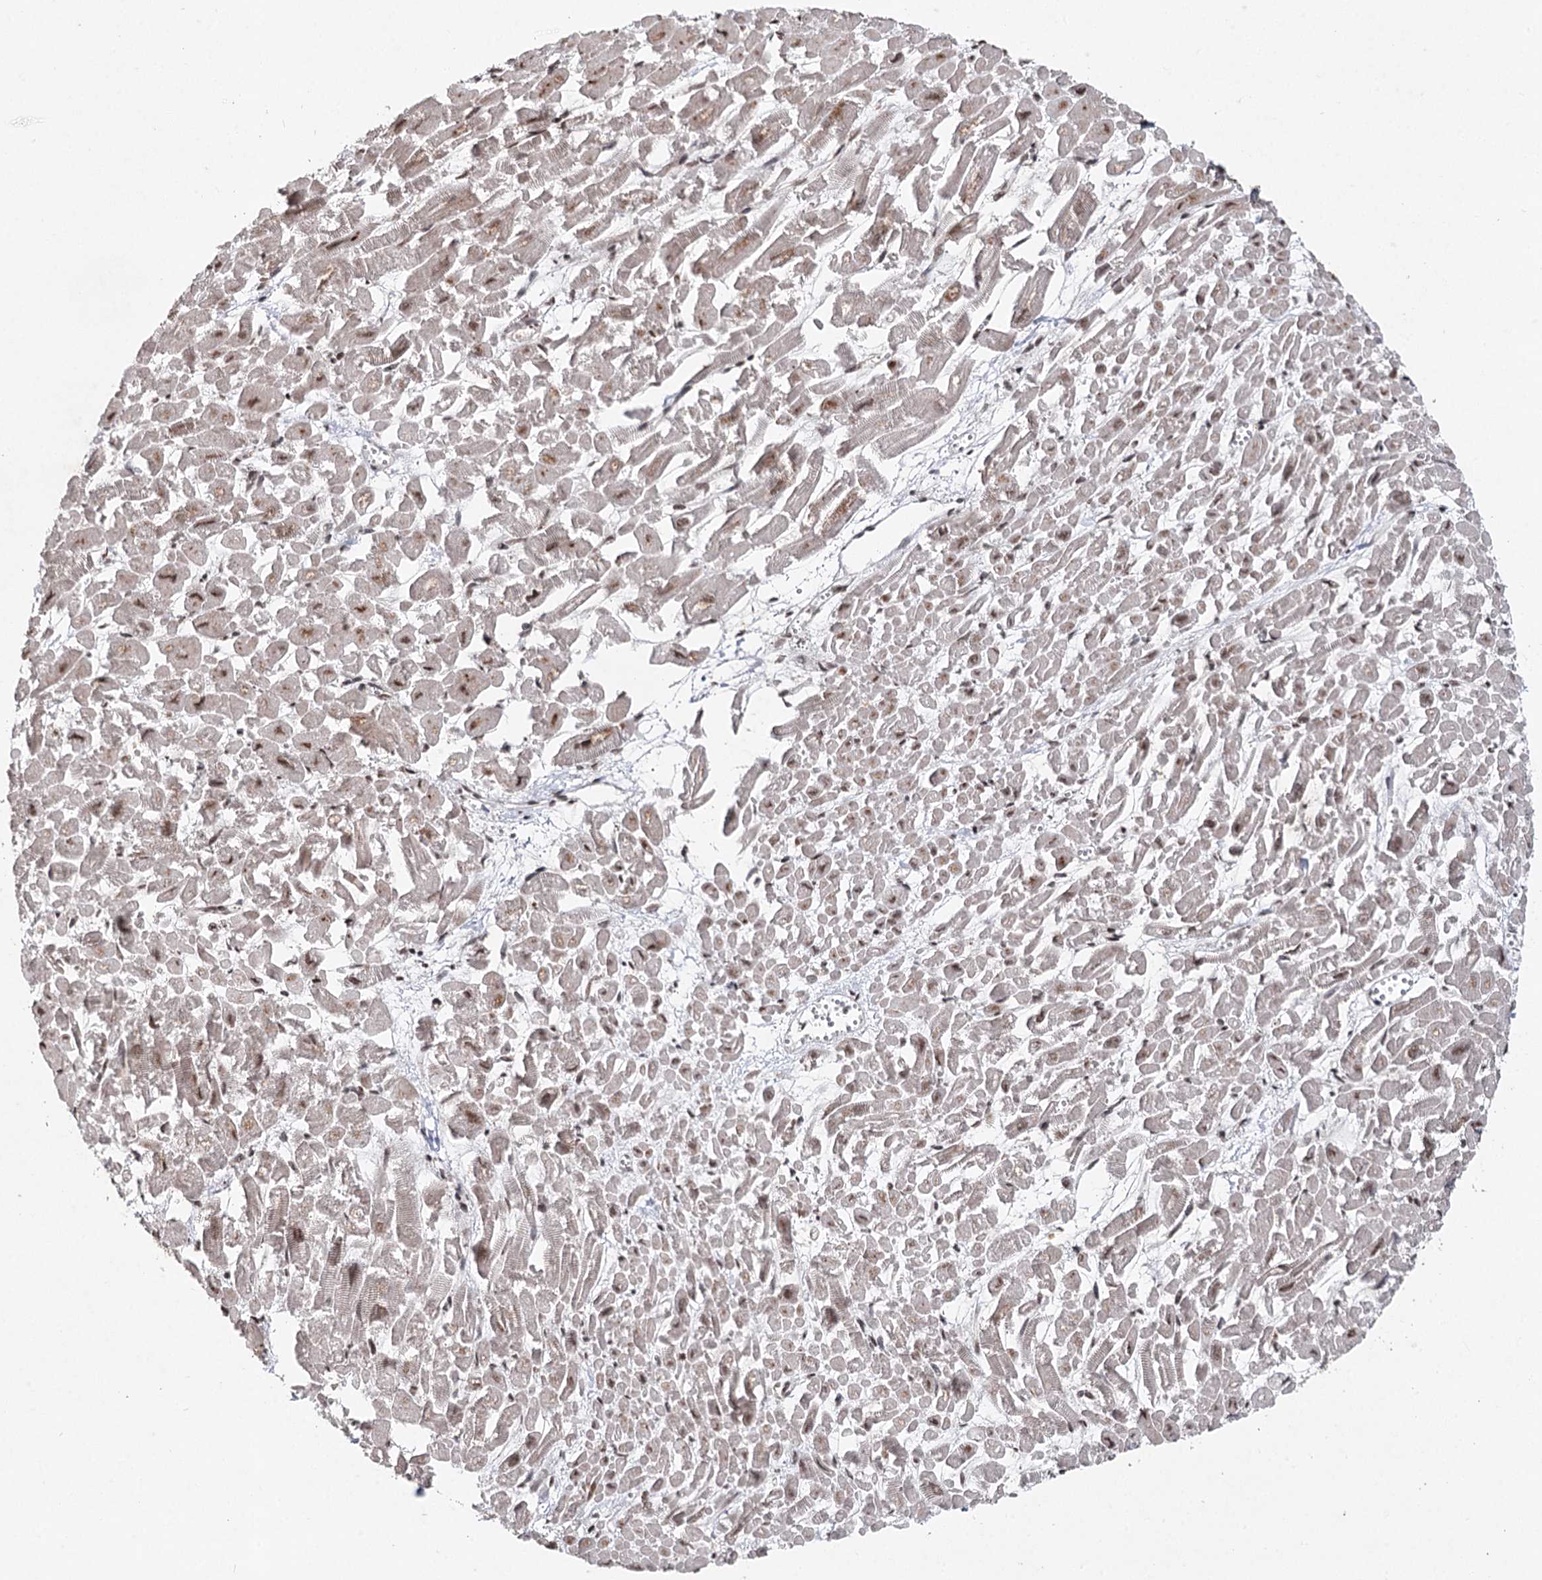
{"staining": {"intensity": "moderate", "quantity": "25%-75%", "location": "nuclear"}, "tissue": "heart muscle", "cell_type": "Cardiomyocytes", "image_type": "normal", "snomed": [{"axis": "morphology", "description": "Normal tissue, NOS"}, {"axis": "topography", "description": "Heart"}], "caption": "Immunohistochemical staining of normal human heart muscle exhibits moderate nuclear protein positivity in approximately 25%-75% of cardiomyocytes. (DAB (3,3'-diaminobenzidine) IHC with brightfield microscopy, high magnification).", "gene": "PDCD4", "patient": {"sex": "male", "age": 54}}